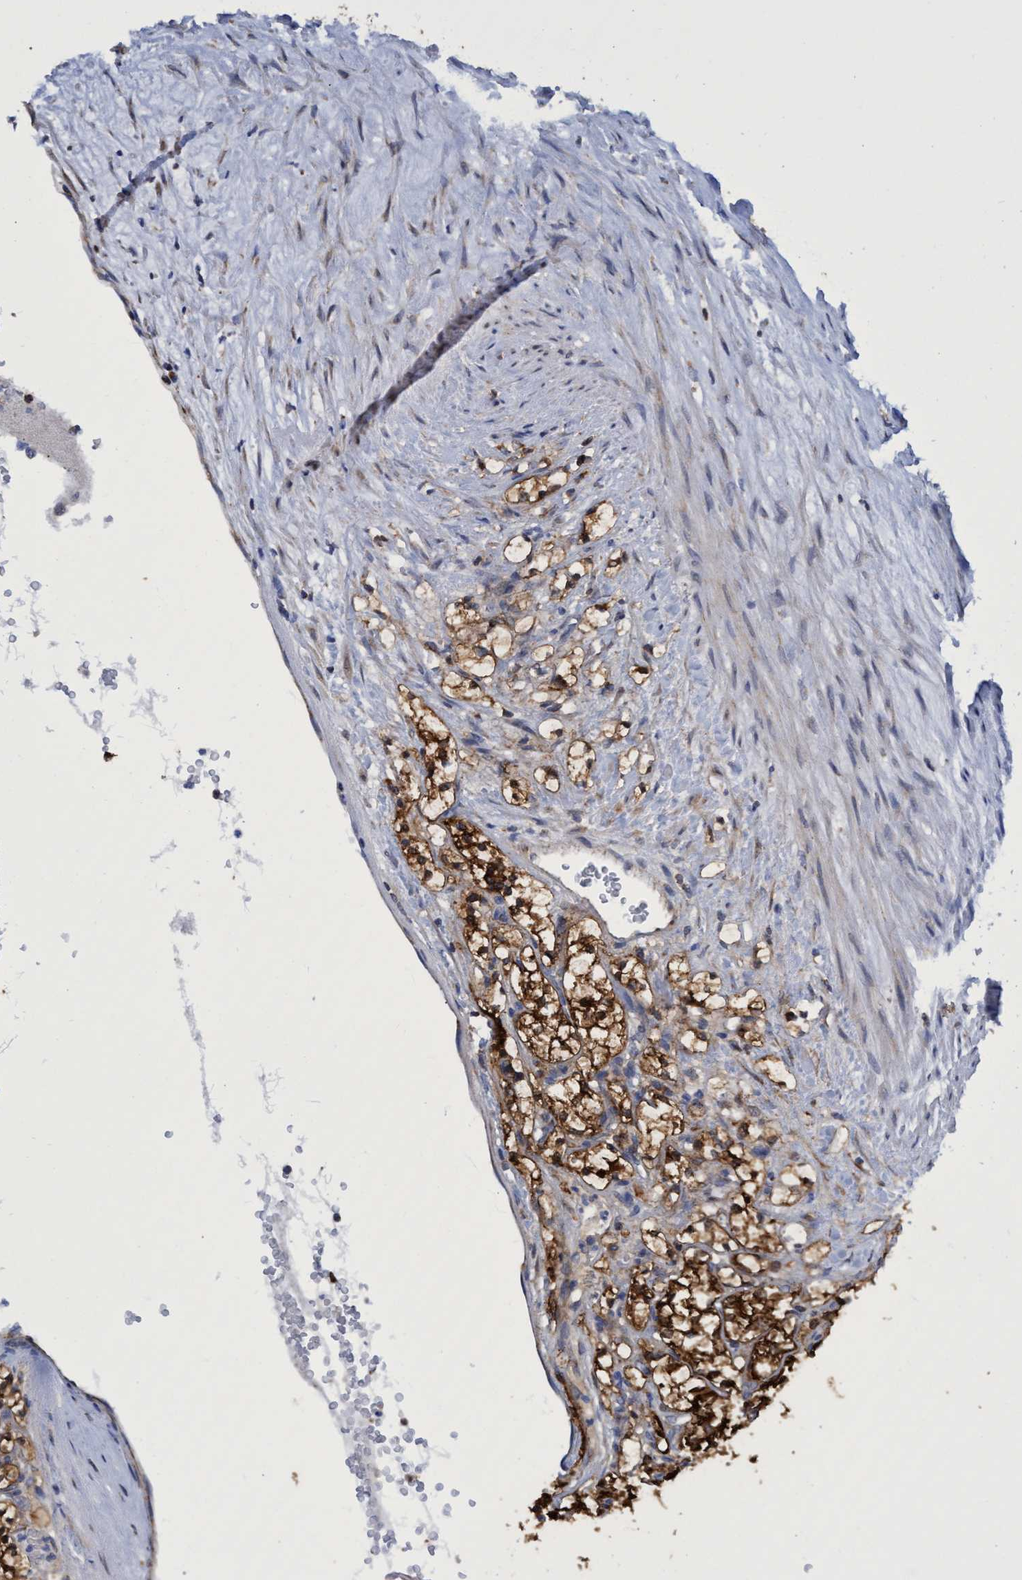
{"staining": {"intensity": "strong", "quantity": ">75%", "location": "cytoplasmic/membranous"}, "tissue": "renal cancer", "cell_type": "Tumor cells", "image_type": "cancer", "snomed": [{"axis": "morphology", "description": "Adenocarcinoma, NOS"}, {"axis": "topography", "description": "Kidney"}], "caption": "Immunohistochemical staining of renal adenocarcinoma shows high levels of strong cytoplasmic/membranous protein staining in about >75% of tumor cells.", "gene": "CRYZ", "patient": {"sex": "female", "age": 69}}